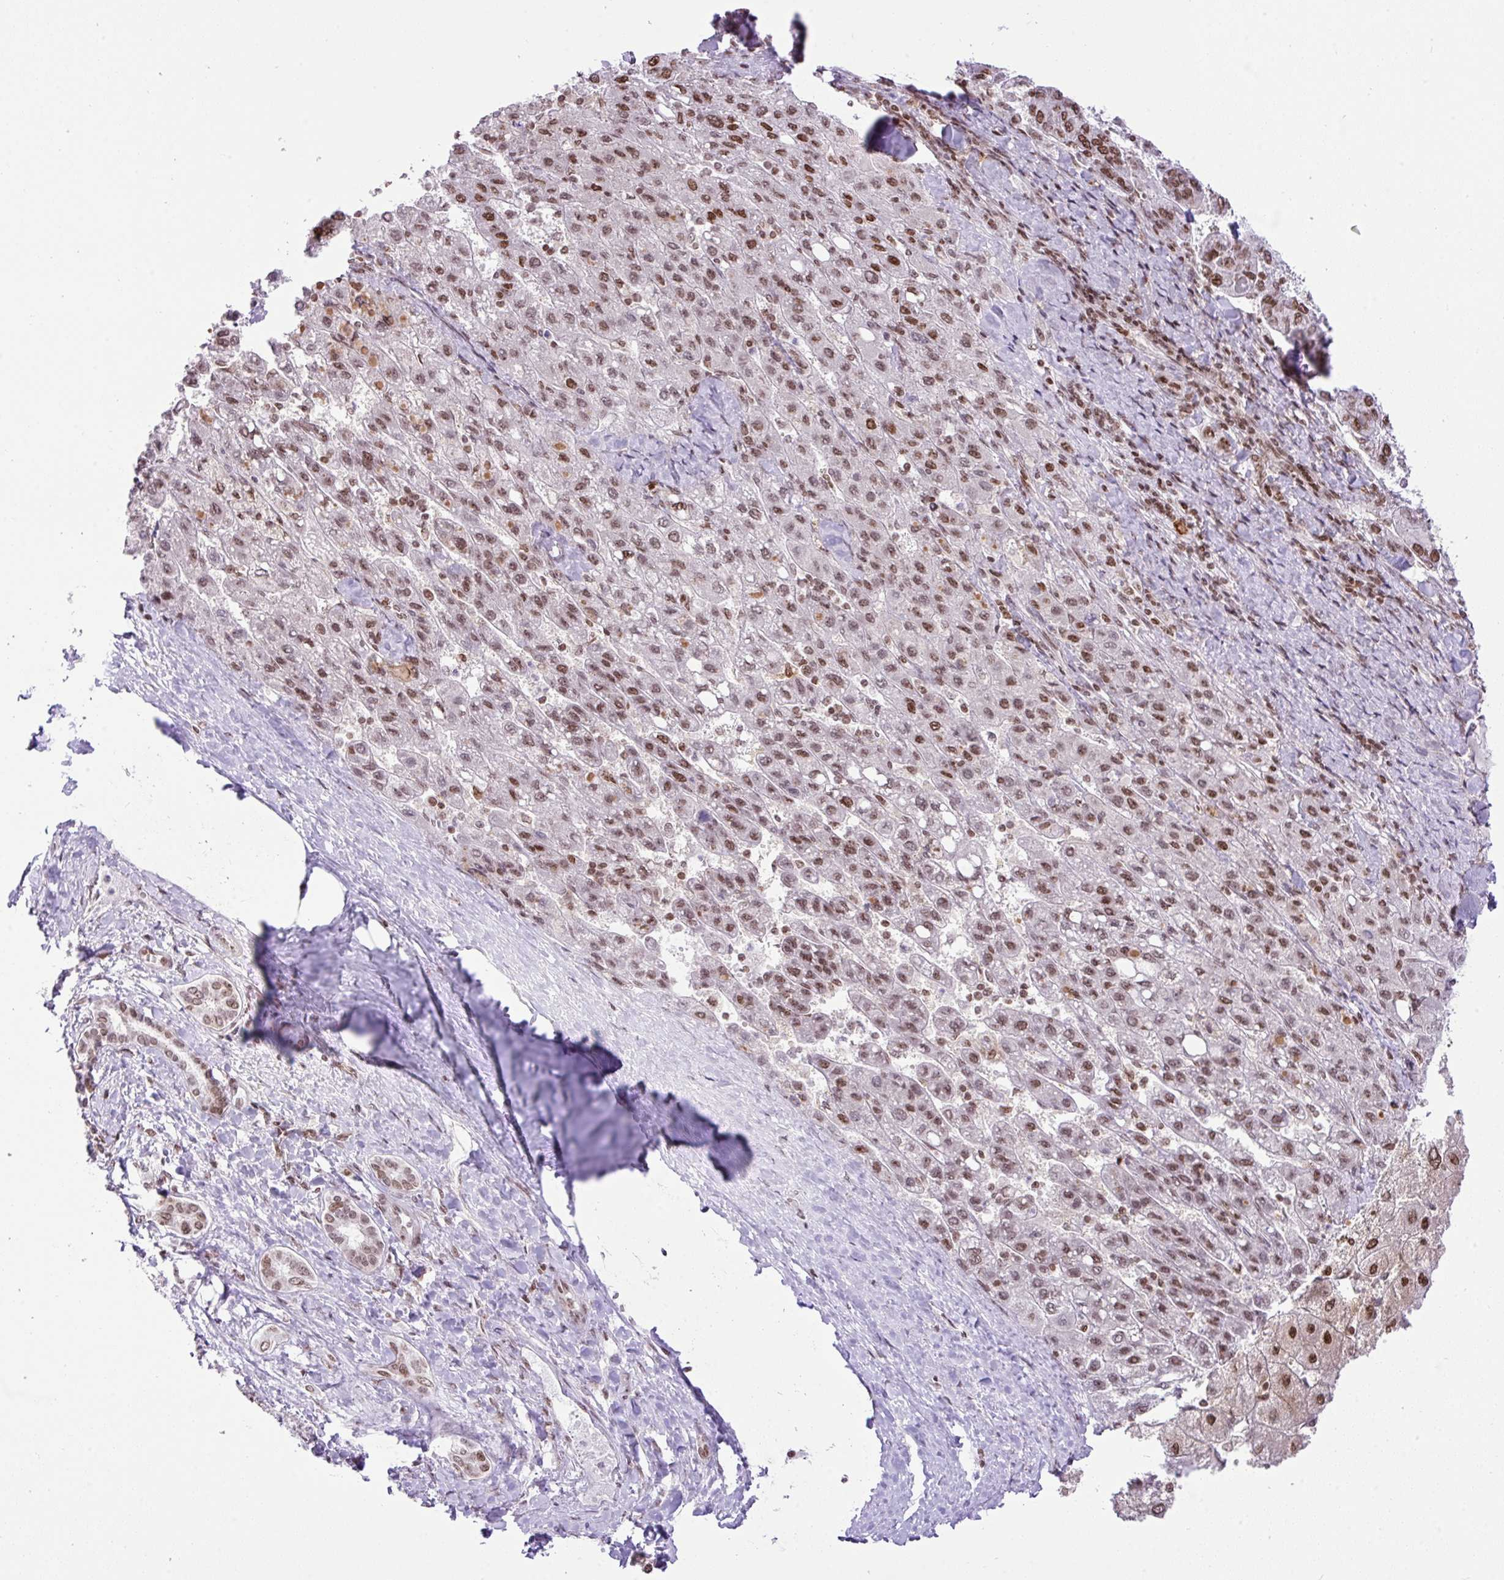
{"staining": {"intensity": "moderate", "quantity": ">75%", "location": "nuclear"}, "tissue": "liver cancer", "cell_type": "Tumor cells", "image_type": "cancer", "snomed": [{"axis": "morphology", "description": "Carcinoma, Hepatocellular, NOS"}, {"axis": "topography", "description": "Liver"}], "caption": "Human liver cancer (hepatocellular carcinoma) stained for a protein (brown) shows moderate nuclear positive positivity in approximately >75% of tumor cells.", "gene": "CCDC137", "patient": {"sex": "female", "age": 82}}